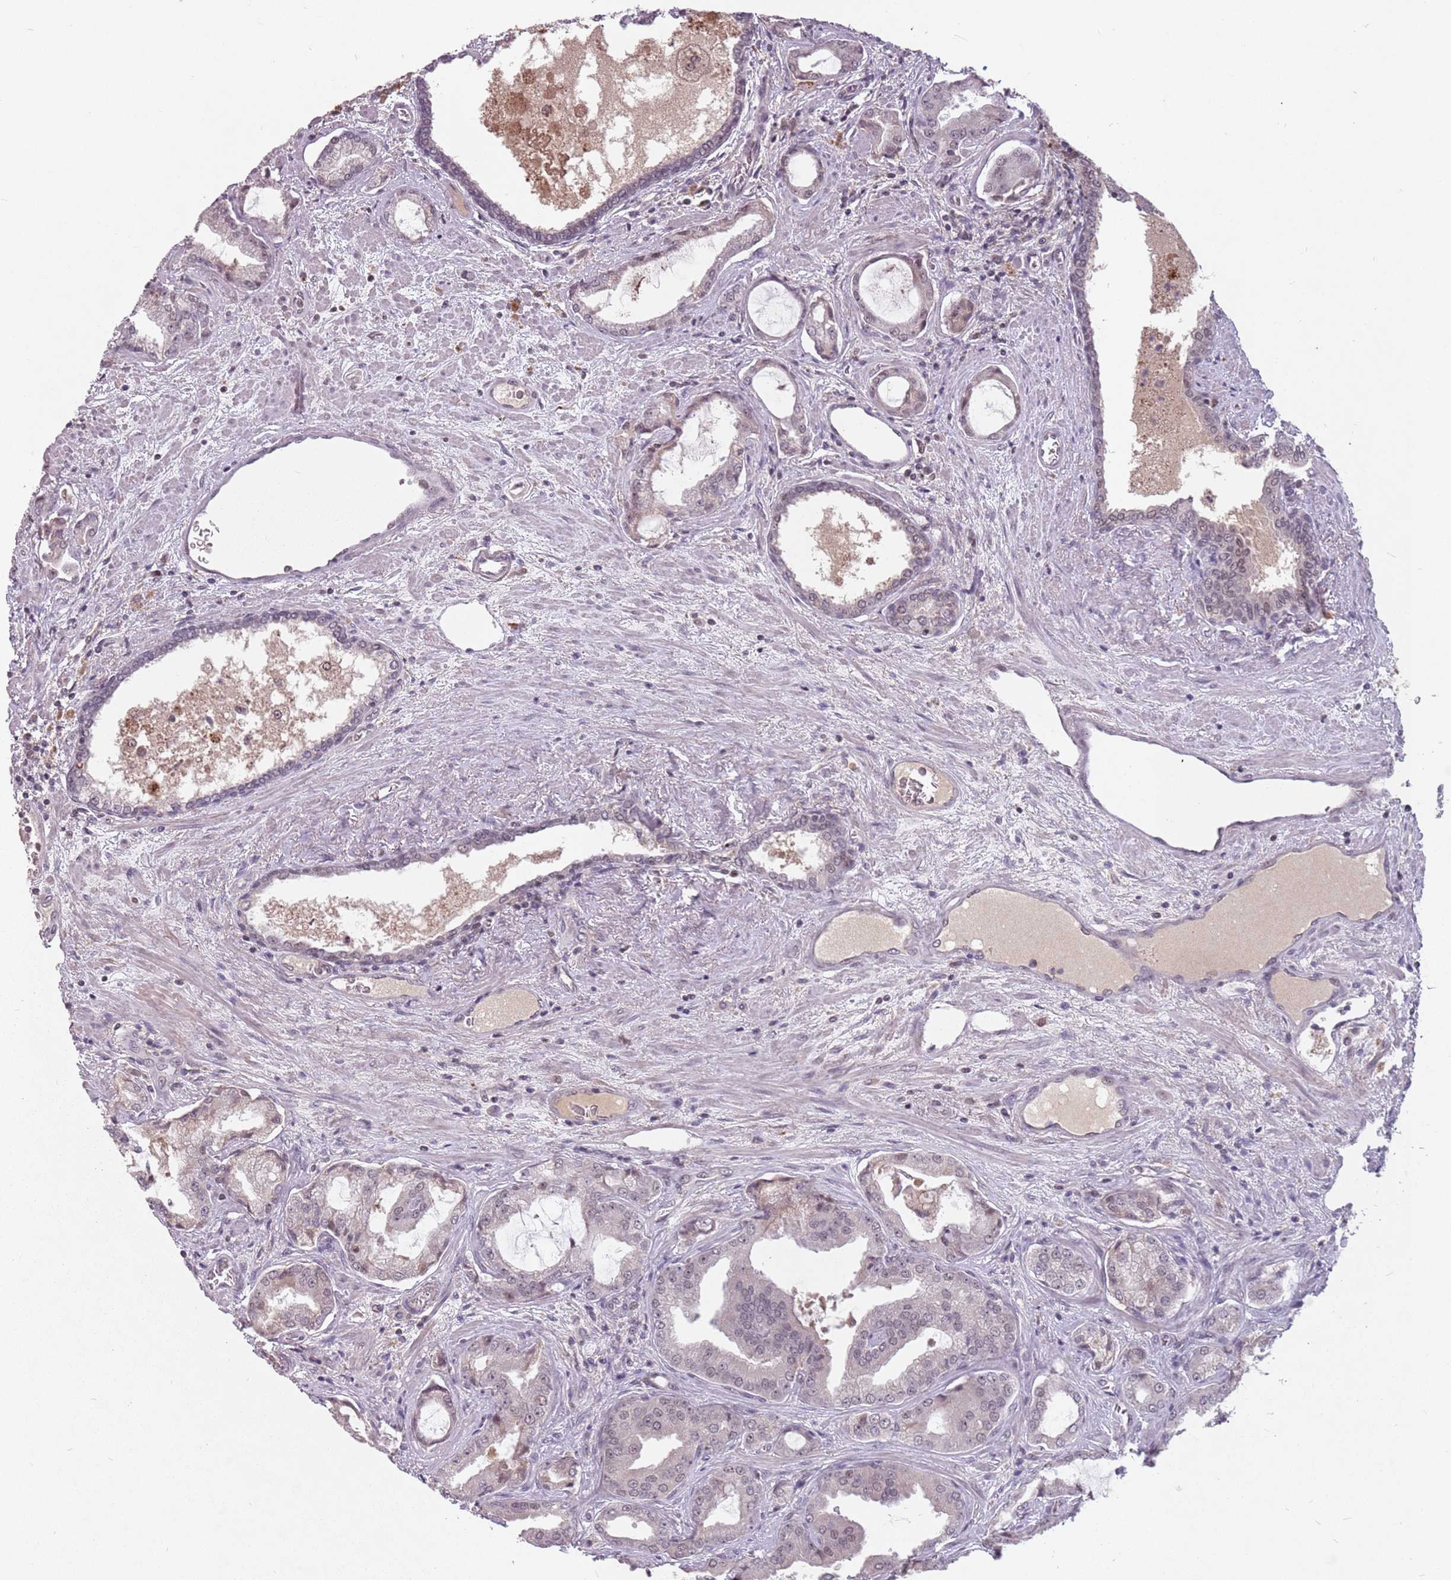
{"staining": {"intensity": "negative", "quantity": "none", "location": "none"}, "tissue": "prostate cancer", "cell_type": "Tumor cells", "image_type": "cancer", "snomed": [{"axis": "morphology", "description": "Adenocarcinoma, High grade"}, {"axis": "topography", "description": "Prostate"}], "caption": "Prostate cancer (high-grade adenocarcinoma) was stained to show a protein in brown. There is no significant expression in tumor cells.", "gene": "NCBP1", "patient": {"sex": "male", "age": 68}}